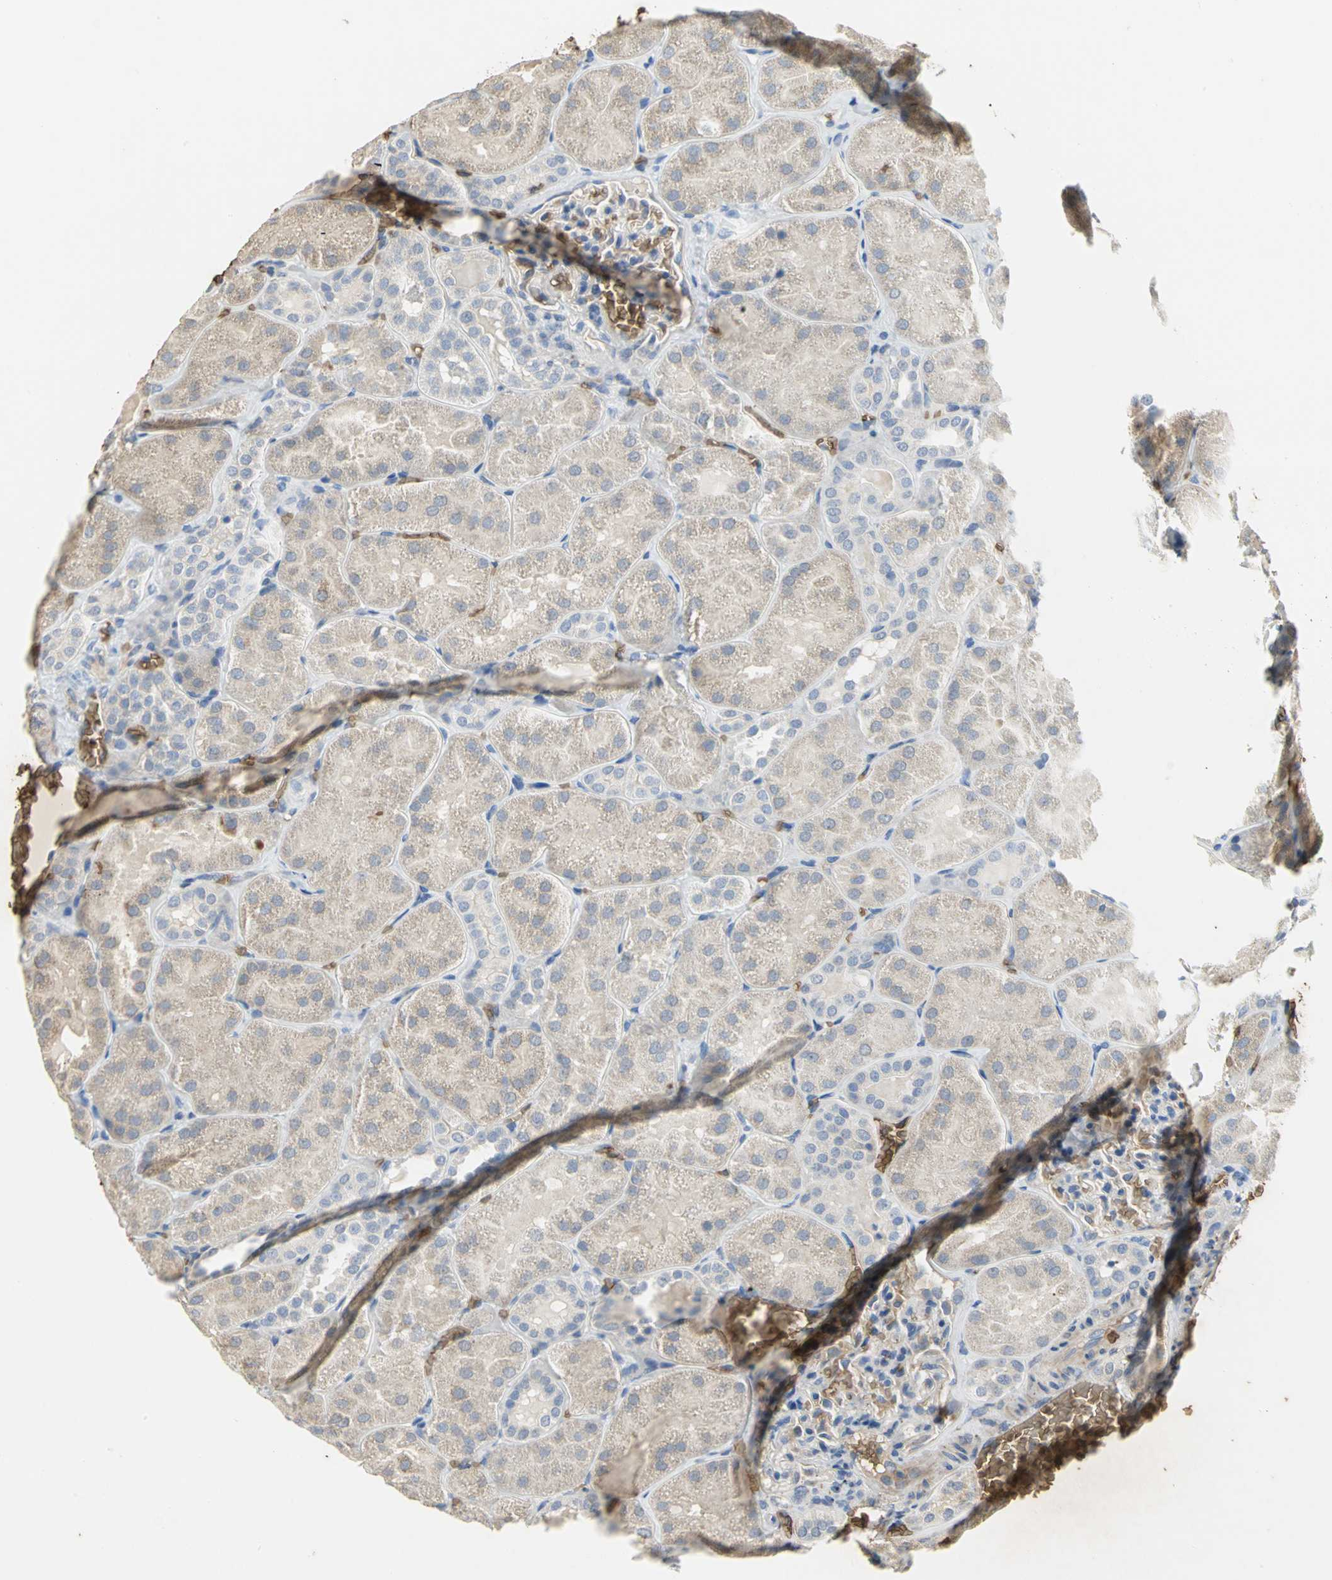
{"staining": {"intensity": "negative", "quantity": "none", "location": "none"}, "tissue": "kidney", "cell_type": "Cells in glomeruli", "image_type": "normal", "snomed": [{"axis": "morphology", "description": "Normal tissue, NOS"}, {"axis": "topography", "description": "Kidney"}], "caption": "This is an IHC image of benign human kidney. There is no expression in cells in glomeruli.", "gene": "TREM1", "patient": {"sex": "male", "age": 28}}